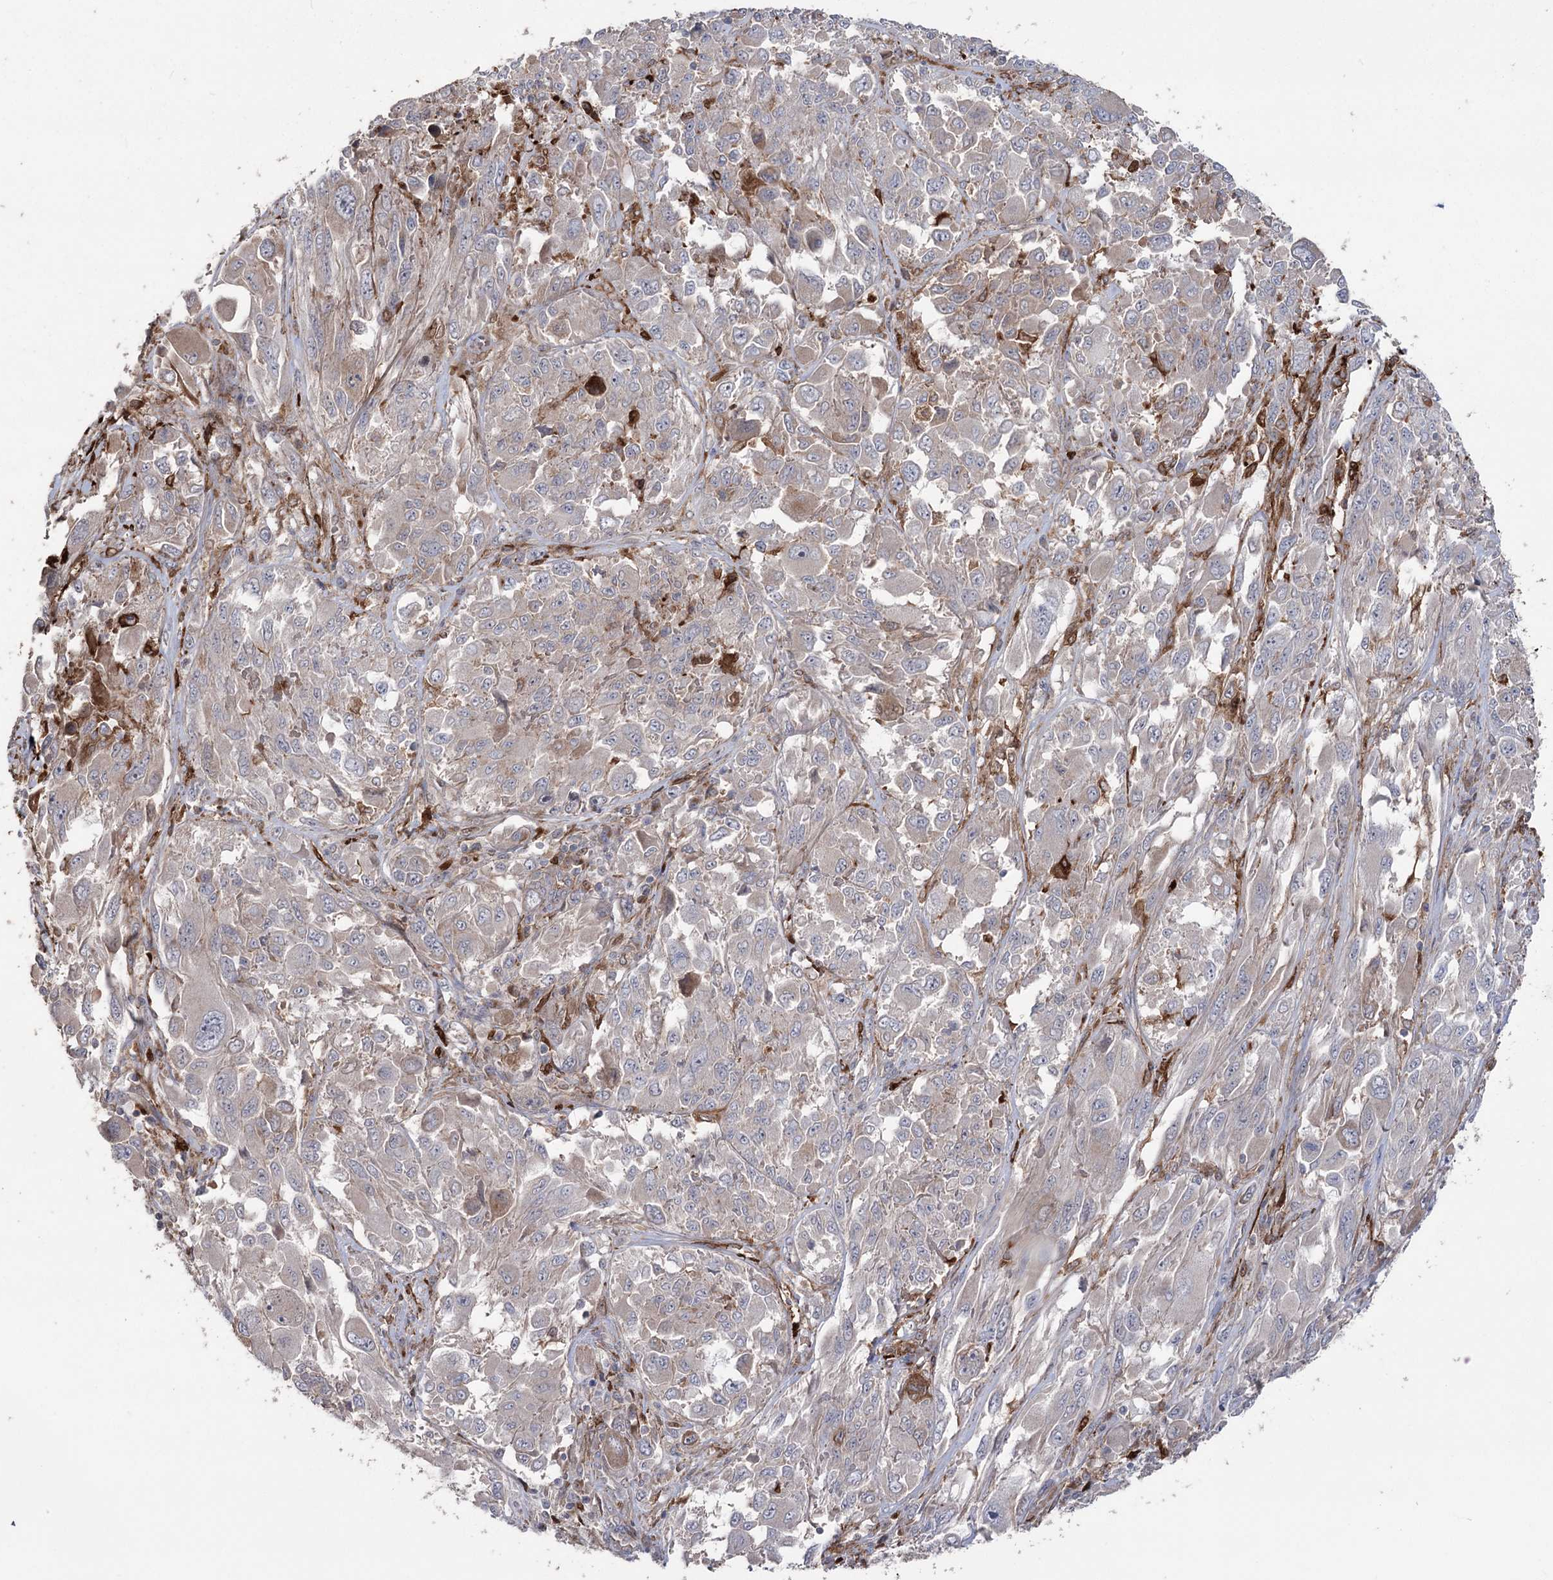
{"staining": {"intensity": "weak", "quantity": "<25%", "location": "cytoplasmic/membranous"}, "tissue": "melanoma", "cell_type": "Tumor cells", "image_type": "cancer", "snomed": [{"axis": "morphology", "description": "Malignant melanoma, NOS"}, {"axis": "topography", "description": "Skin"}], "caption": "Tumor cells are negative for protein expression in human melanoma. The staining is performed using DAB brown chromogen with nuclei counter-stained in using hematoxylin.", "gene": "OTUD1", "patient": {"sex": "female", "age": 91}}